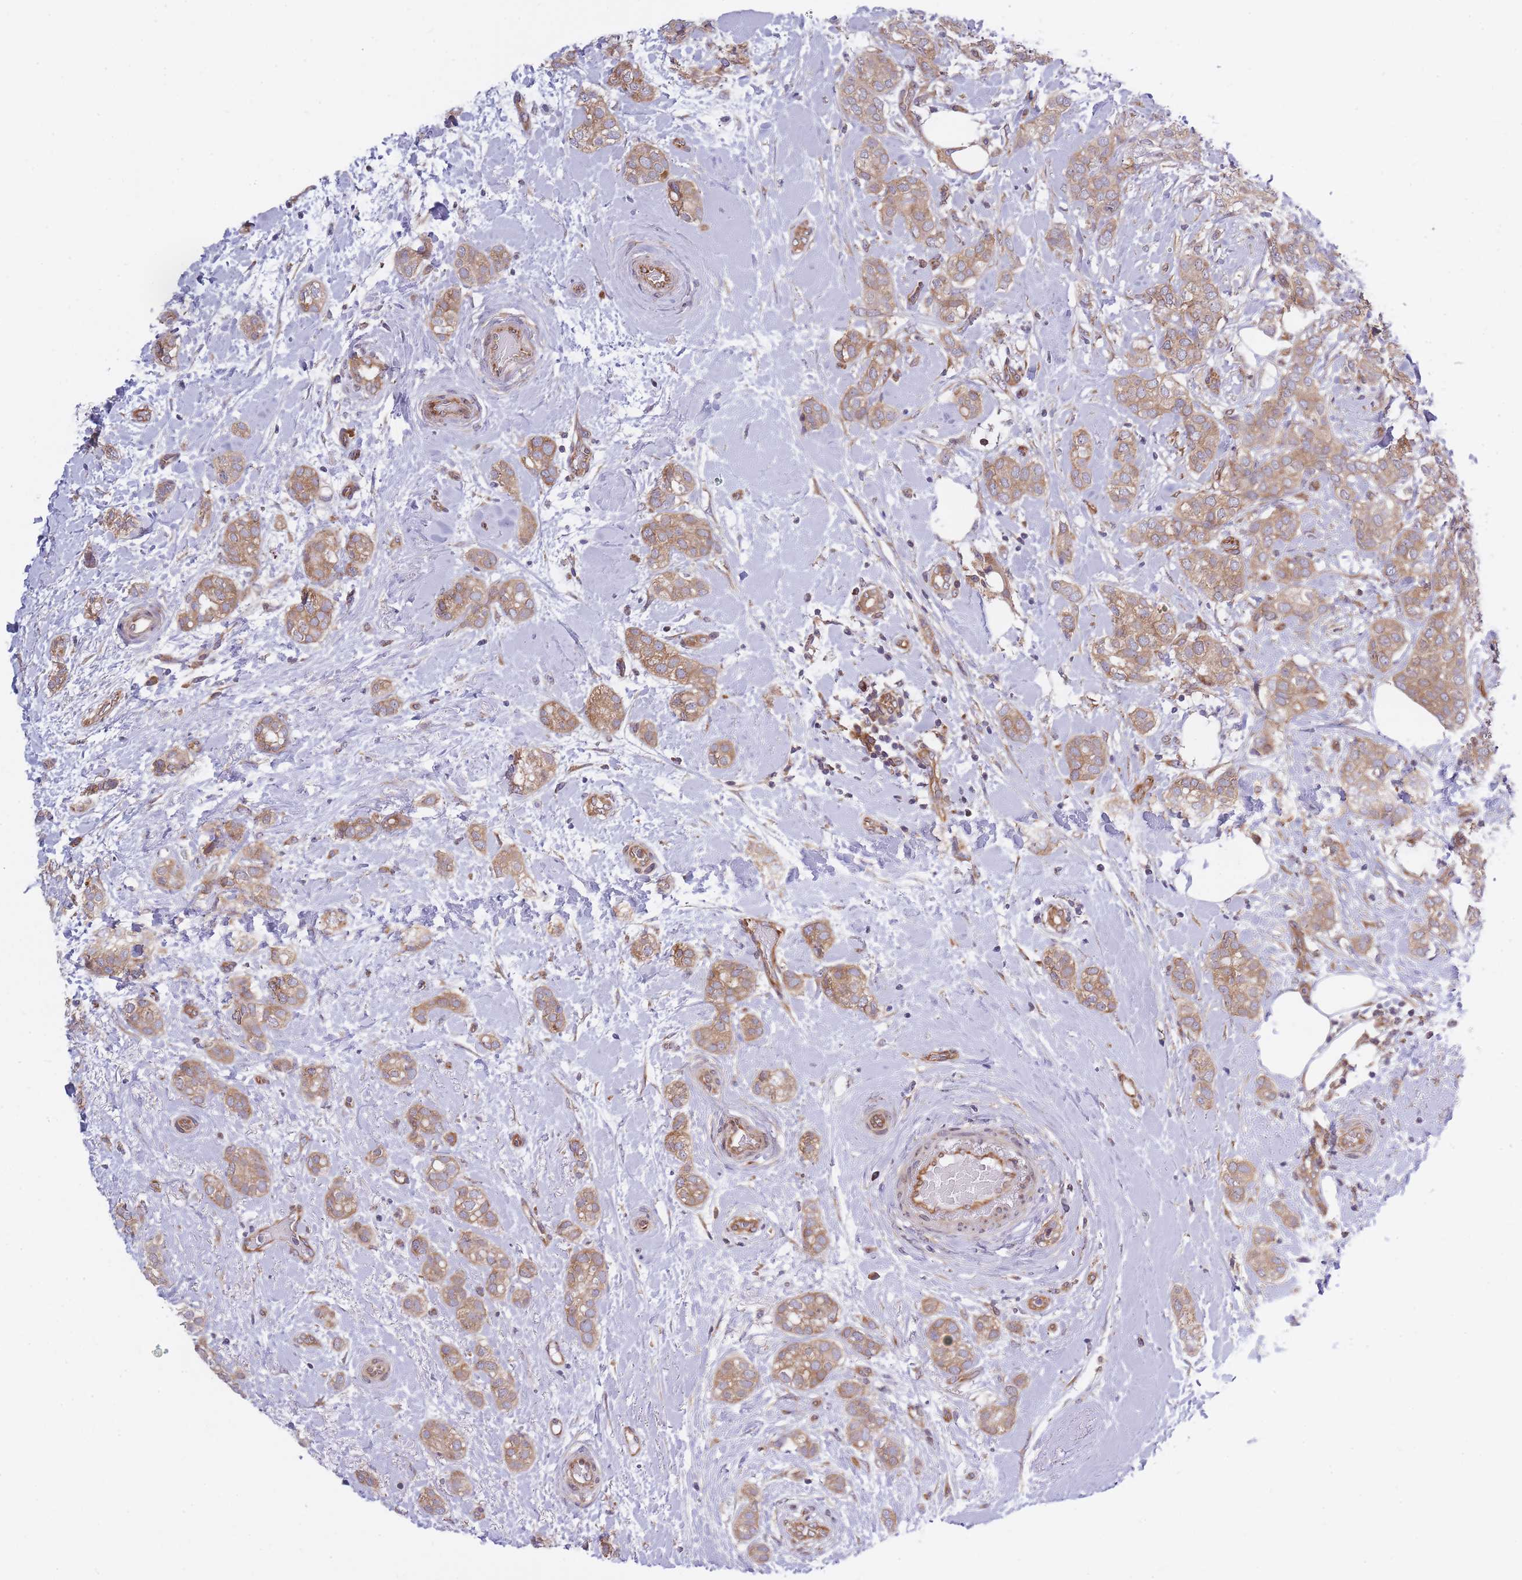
{"staining": {"intensity": "moderate", "quantity": ">75%", "location": "cytoplasmic/membranous"}, "tissue": "breast cancer", "cell_type": "Tumor cells", "image_type": "cancer", "snomed": [{"axis": "morphology", "description": "Duct carcinoma"}, {"axis": "topography", "description": "Breast"}], "caption": "IHC histopathology image of neoplastic tissue: breast cancer stained using IHC exhibits medium levels of moderate protein expression localized specifically in the cytoplasmic/membranous of tumor cells, appearing as a cytoplasmic/membranous brown color.", "gene": "CCDC124", "patient": {"sex": "female", "age": 73}}